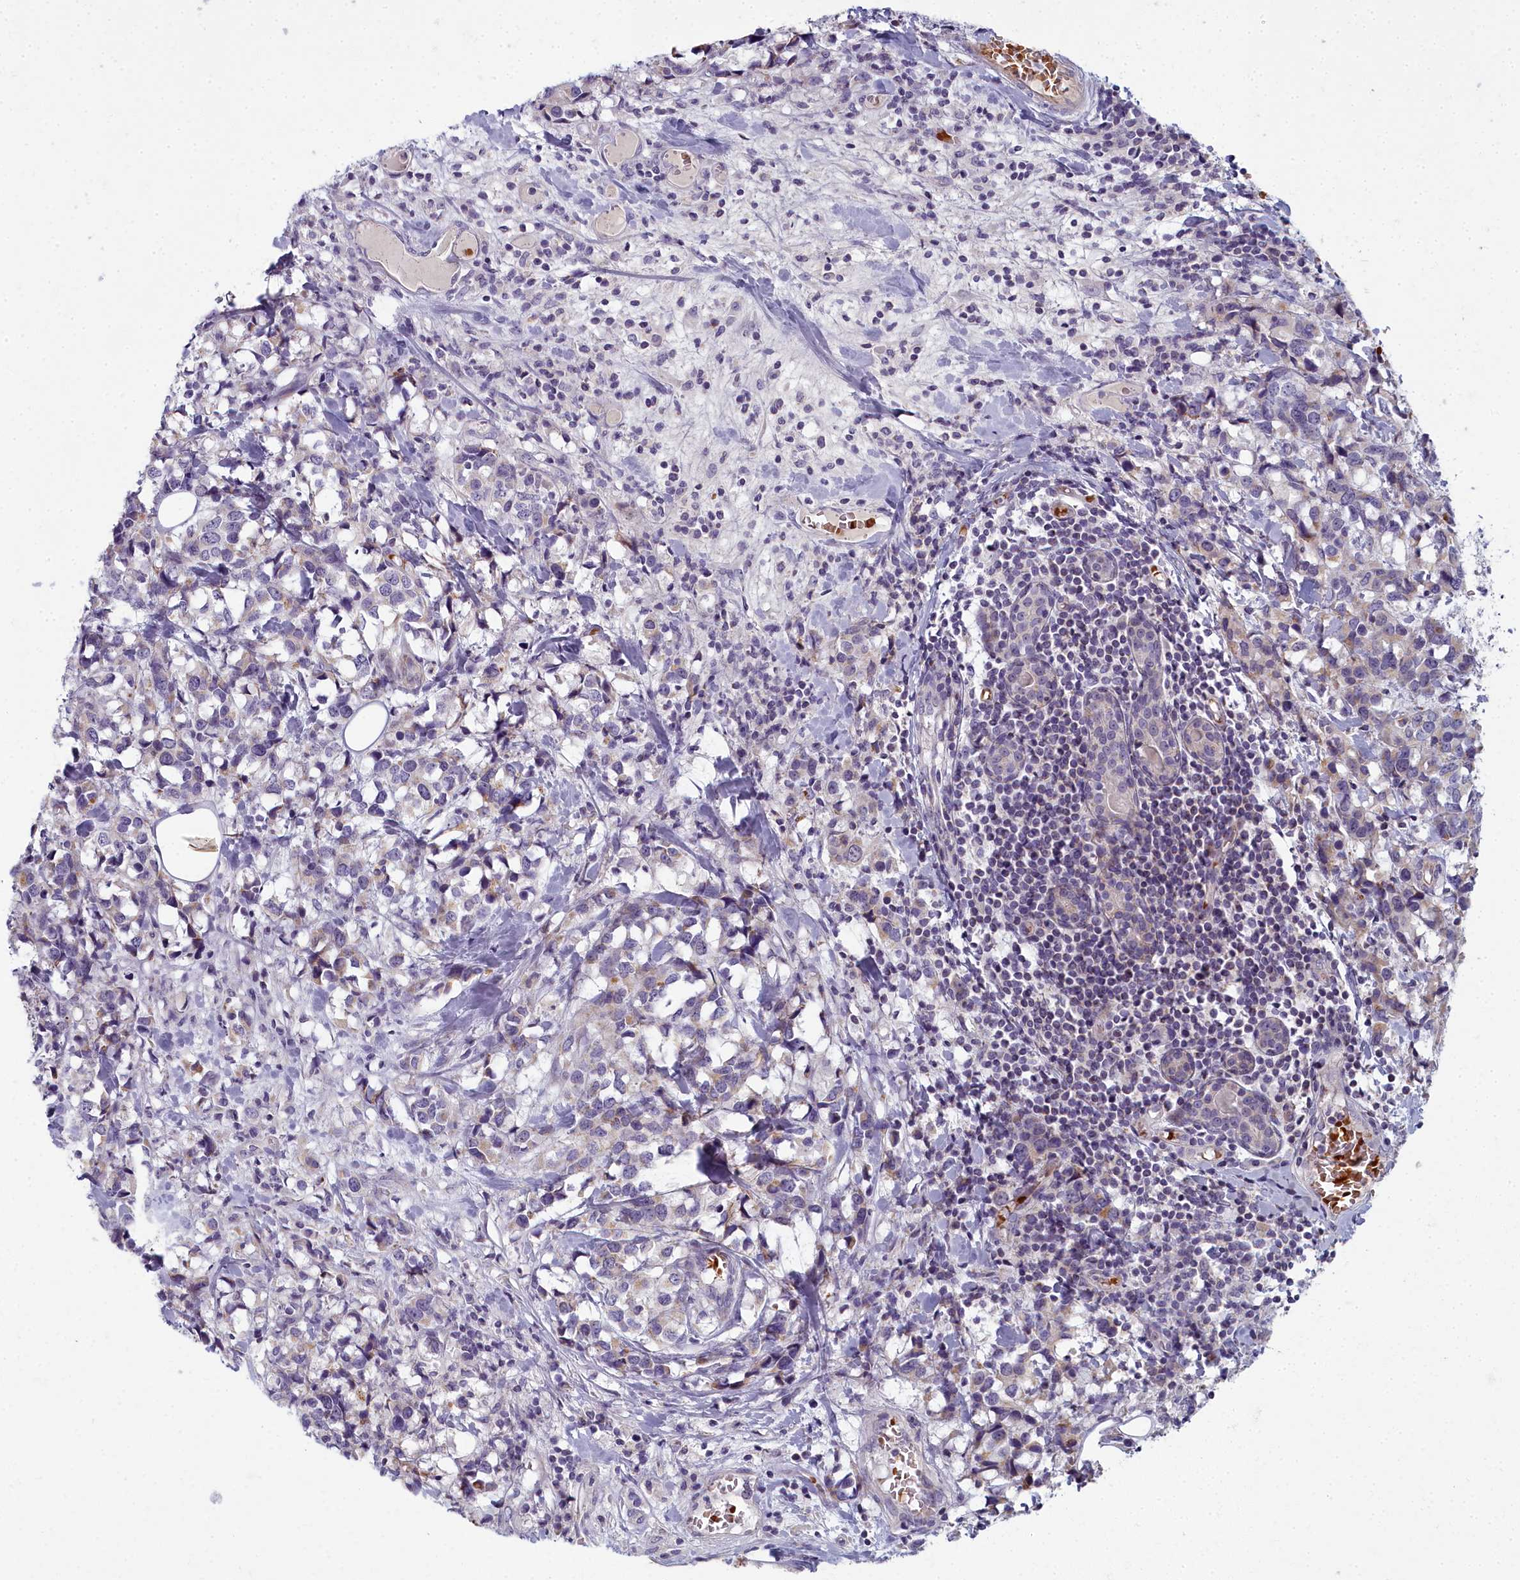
{"staining": {"intensity": "weak", "quantity": "<25%", "location": "cytoplasmic/membranous"}, "tissue": "breast cancer", "cell_type": "Tumor cells", "image_type": "cancer", "snomed": [{"axis": "morphology", "description": "Lobular carcinoma"}, {"axis": "topography", "description": "Breast"}], "caption": "Immunohistochemical staining of human lobular carcinoma (breast) displays no significant expression in tumor cells.", "gene": "ARL15", "patient": {"sex": "female", "age": 59}}